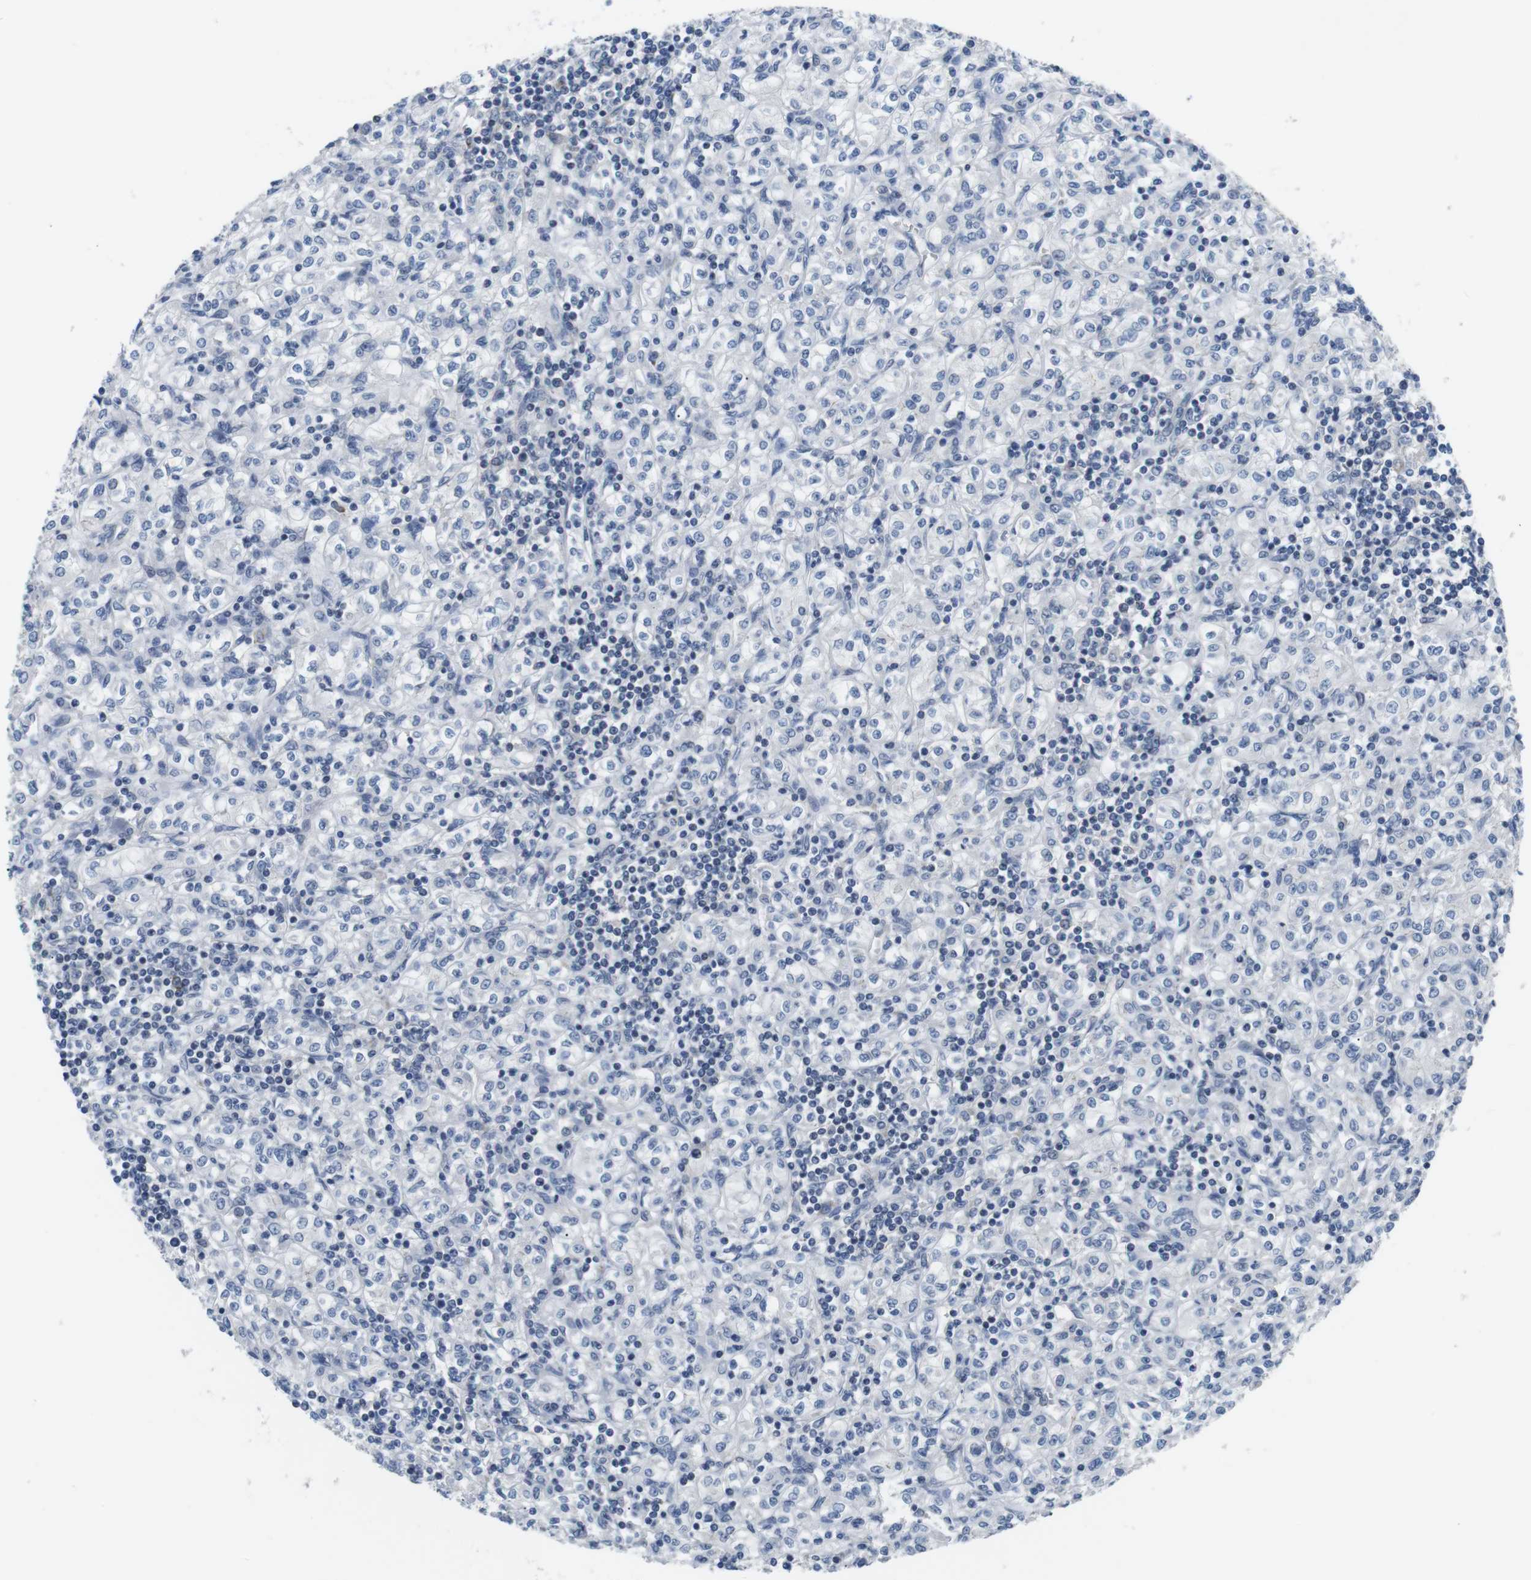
{"staining": {"intensity": "negative", "quantity": "none", "location": "none"}, "tissue": "renal cancer", "cell_type": "Tumor cells", "image_type": "cancer", "snomed": [{"axis": "morphology", "description": "Adenocarcinoma, NOS"}, {"axis": "topography", "description": "Kidney"}], "caption": "Tumor cells are negative for brown protein staining in renal cancer (adenocarcinoma).", "gene": "NECTIN1", "patient": {"sex": "male", "age": 77}}